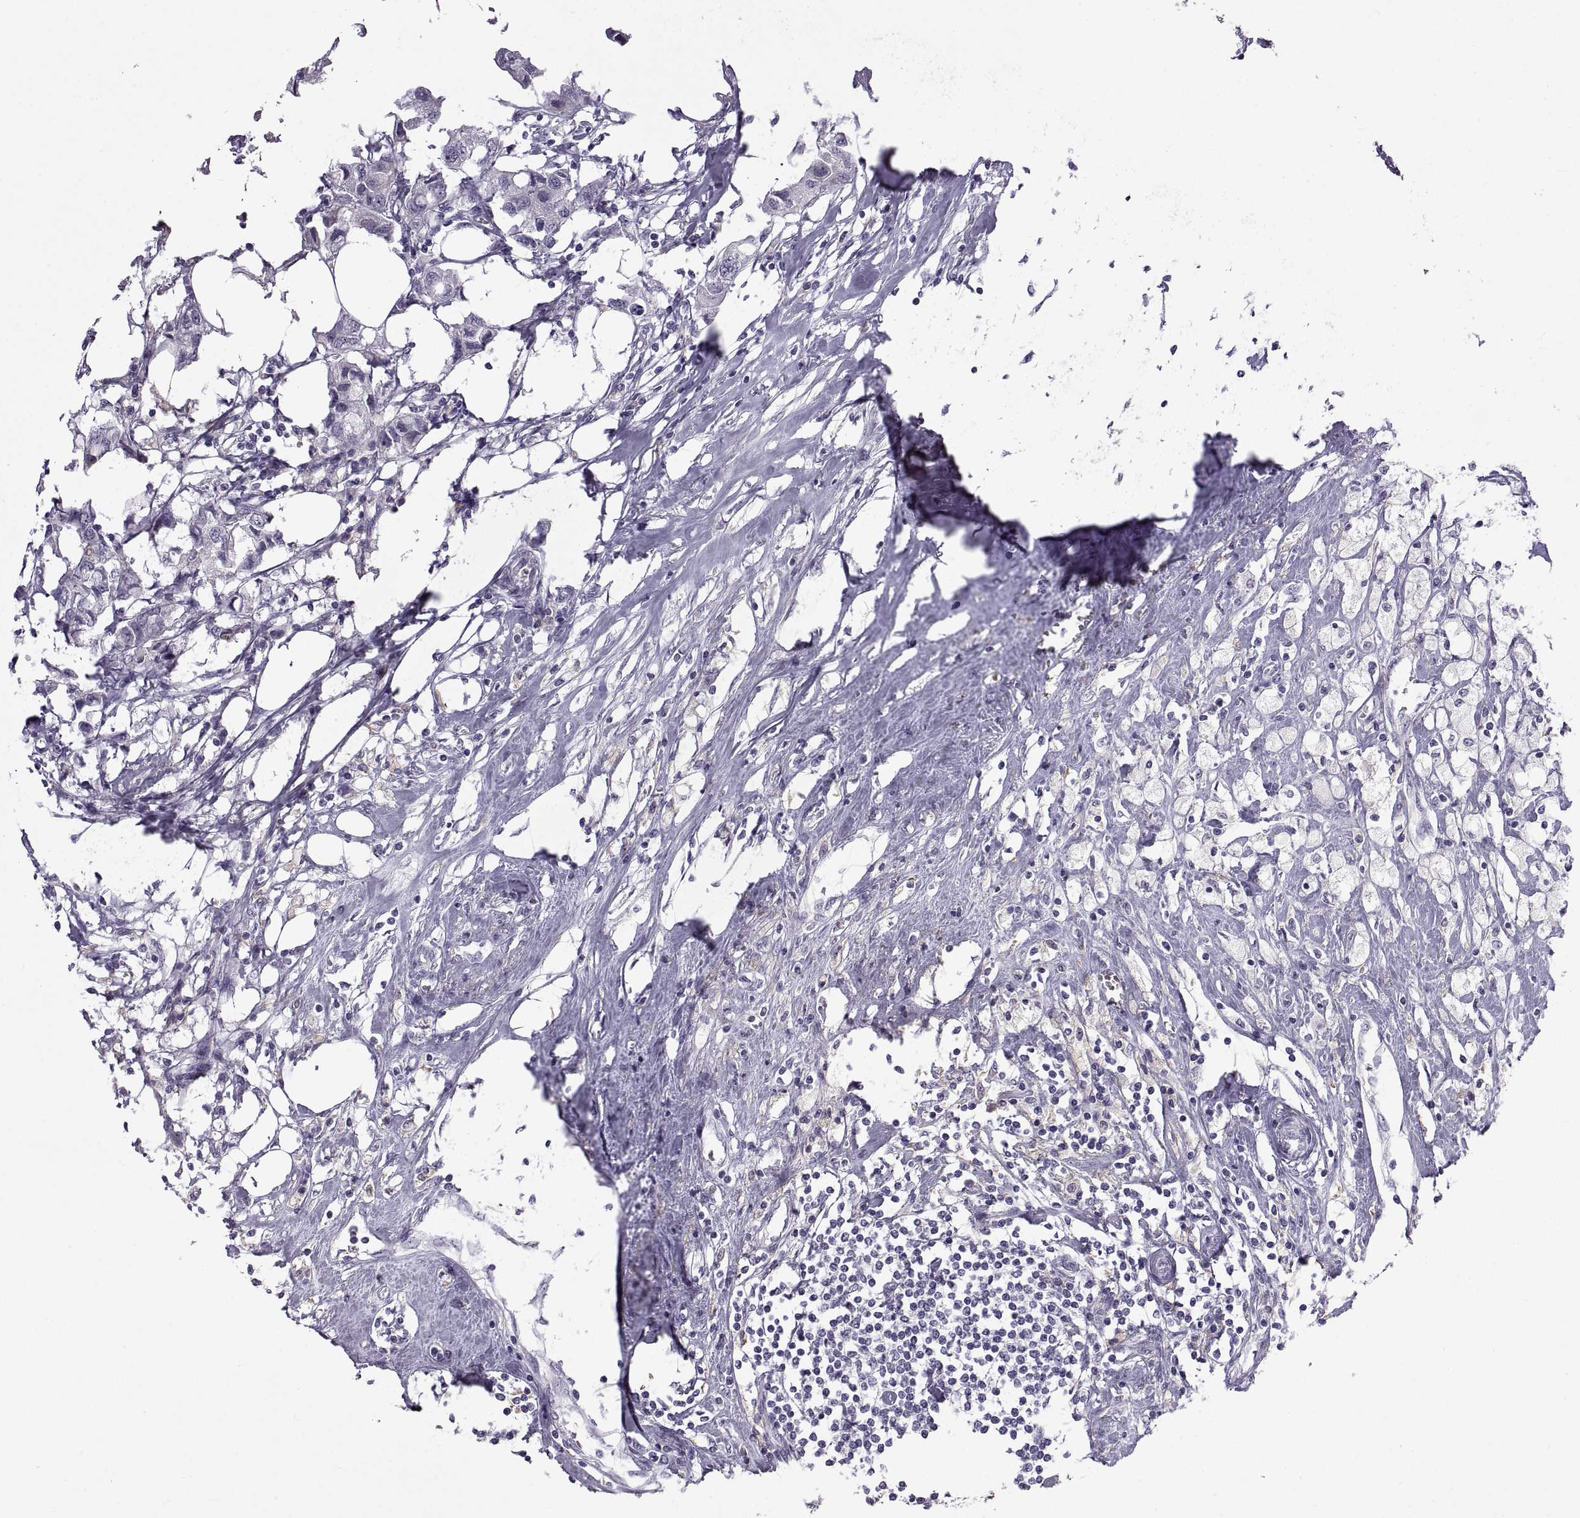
{"staining": {"intensity": "negative", "quantity": "none", "location": "none"}, "tissue": "breast cancer", "cell_type": "Tumor cells", "image_type": "cancer", "snomed": [{"axis": "morphology", "description": "Duct carcinoma"}, {"axis": "topography", "description": "Breast"}], "caption": "IHC histopathology image of breast cancer stained for a protein (brown), which shows no positivity in tumor cells. (IHC, brightfield microscopy, high magnification).", "gene": "MEIOC", "patient": {"sex": "female", "age": 80}}